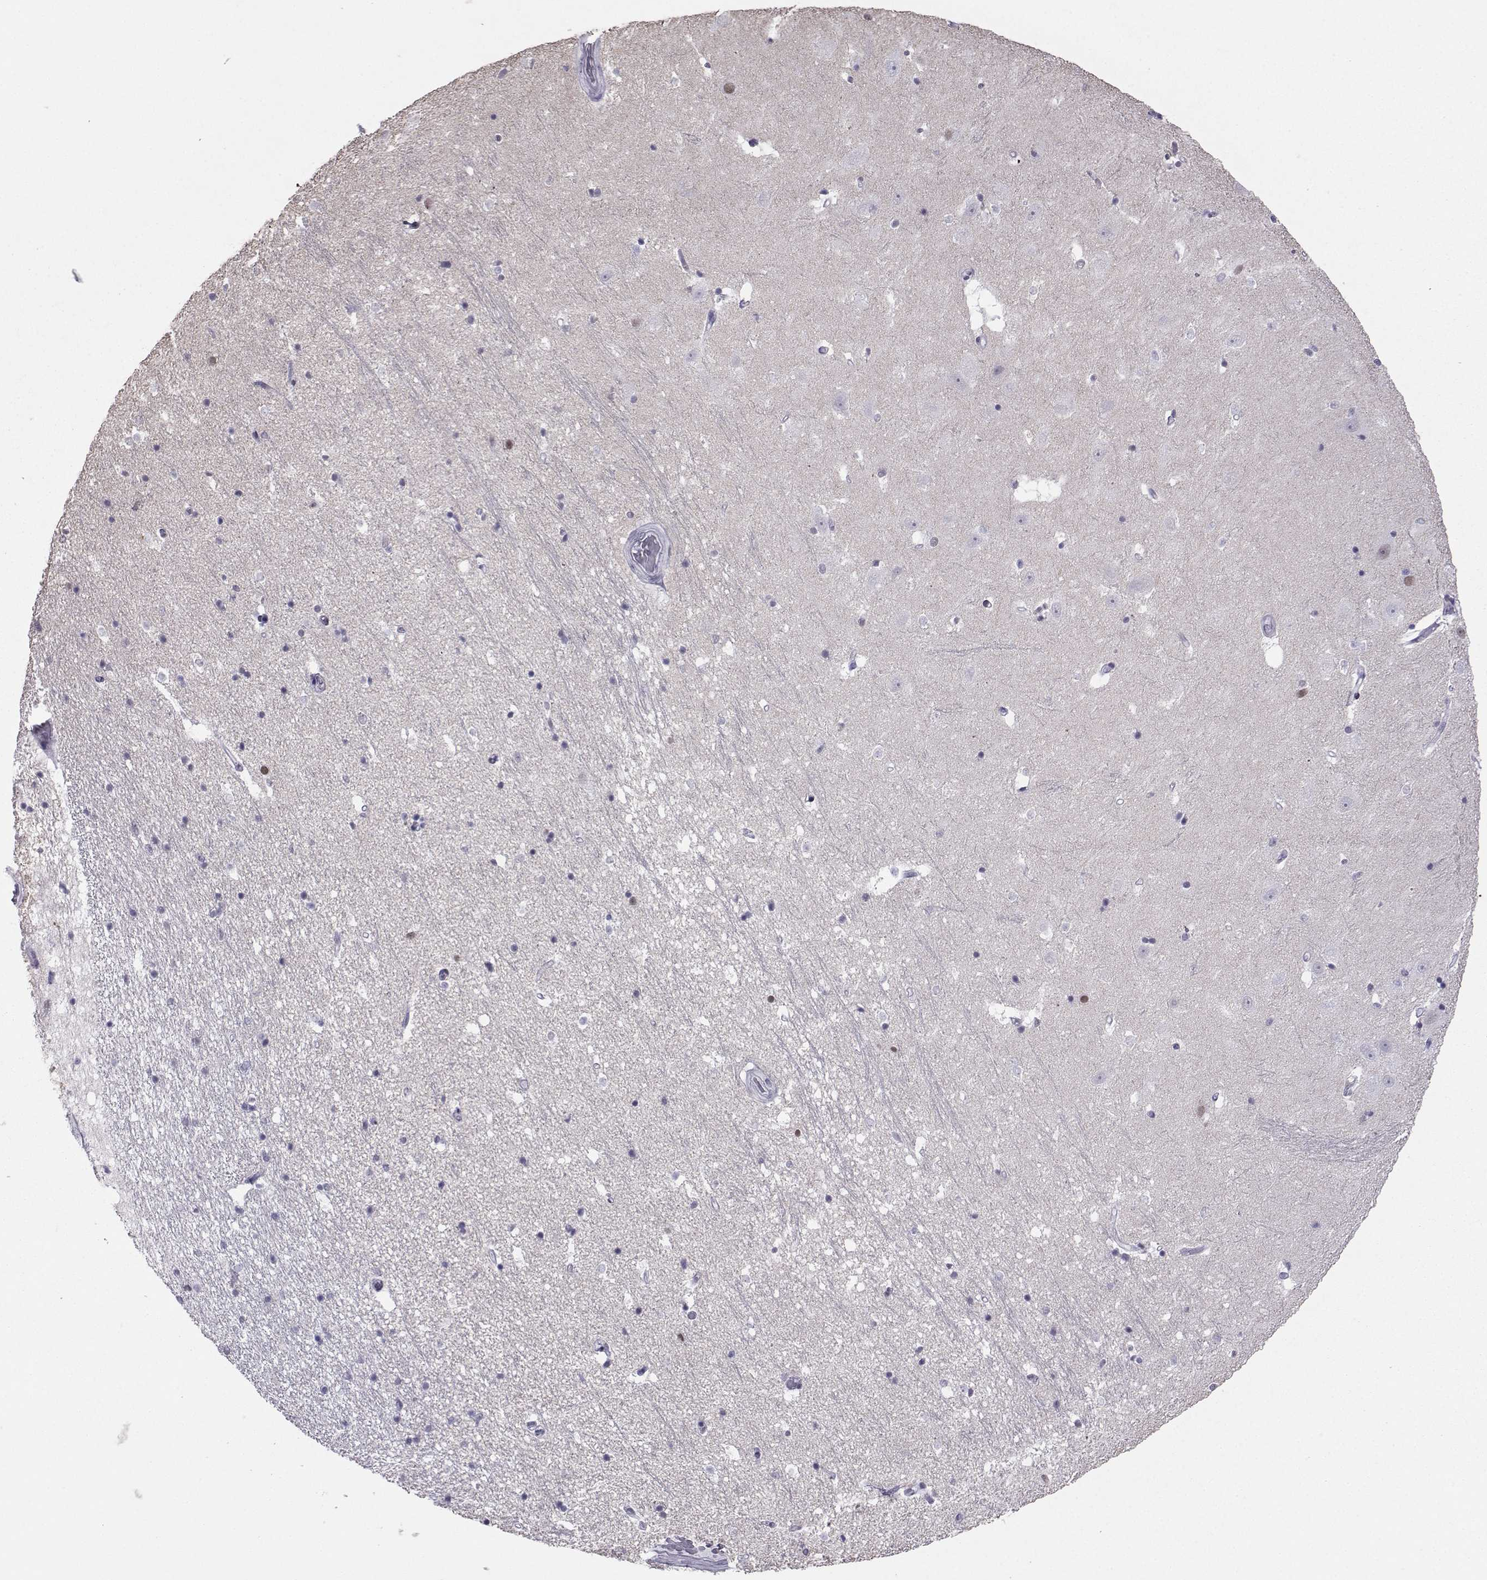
{"staining": {"intensity": "negative", "quantity": "none", "location": "none"}, "tissue": "hippocampus", "cell_type": "Glial cells", "image_type": "normal", "snomed": [{"axis": "morphology", "description": "Normal tissue, NOS"}, {"axis": "topography", "description": "Hippocampus"}], "caption": "IHC micrograph of normal hippocampus: hippocampus stained with DAB (3,3'-diaminobenzidine) reveals no significant protein staining in glial cells. The staining is performed using DAB (3,3'-diaminobenzidine) brown chromogen with nuclei counter-stained in using hematoxylin.", "gene": "LORICRIN", "patient": {"sex": "male", "age": 44}}